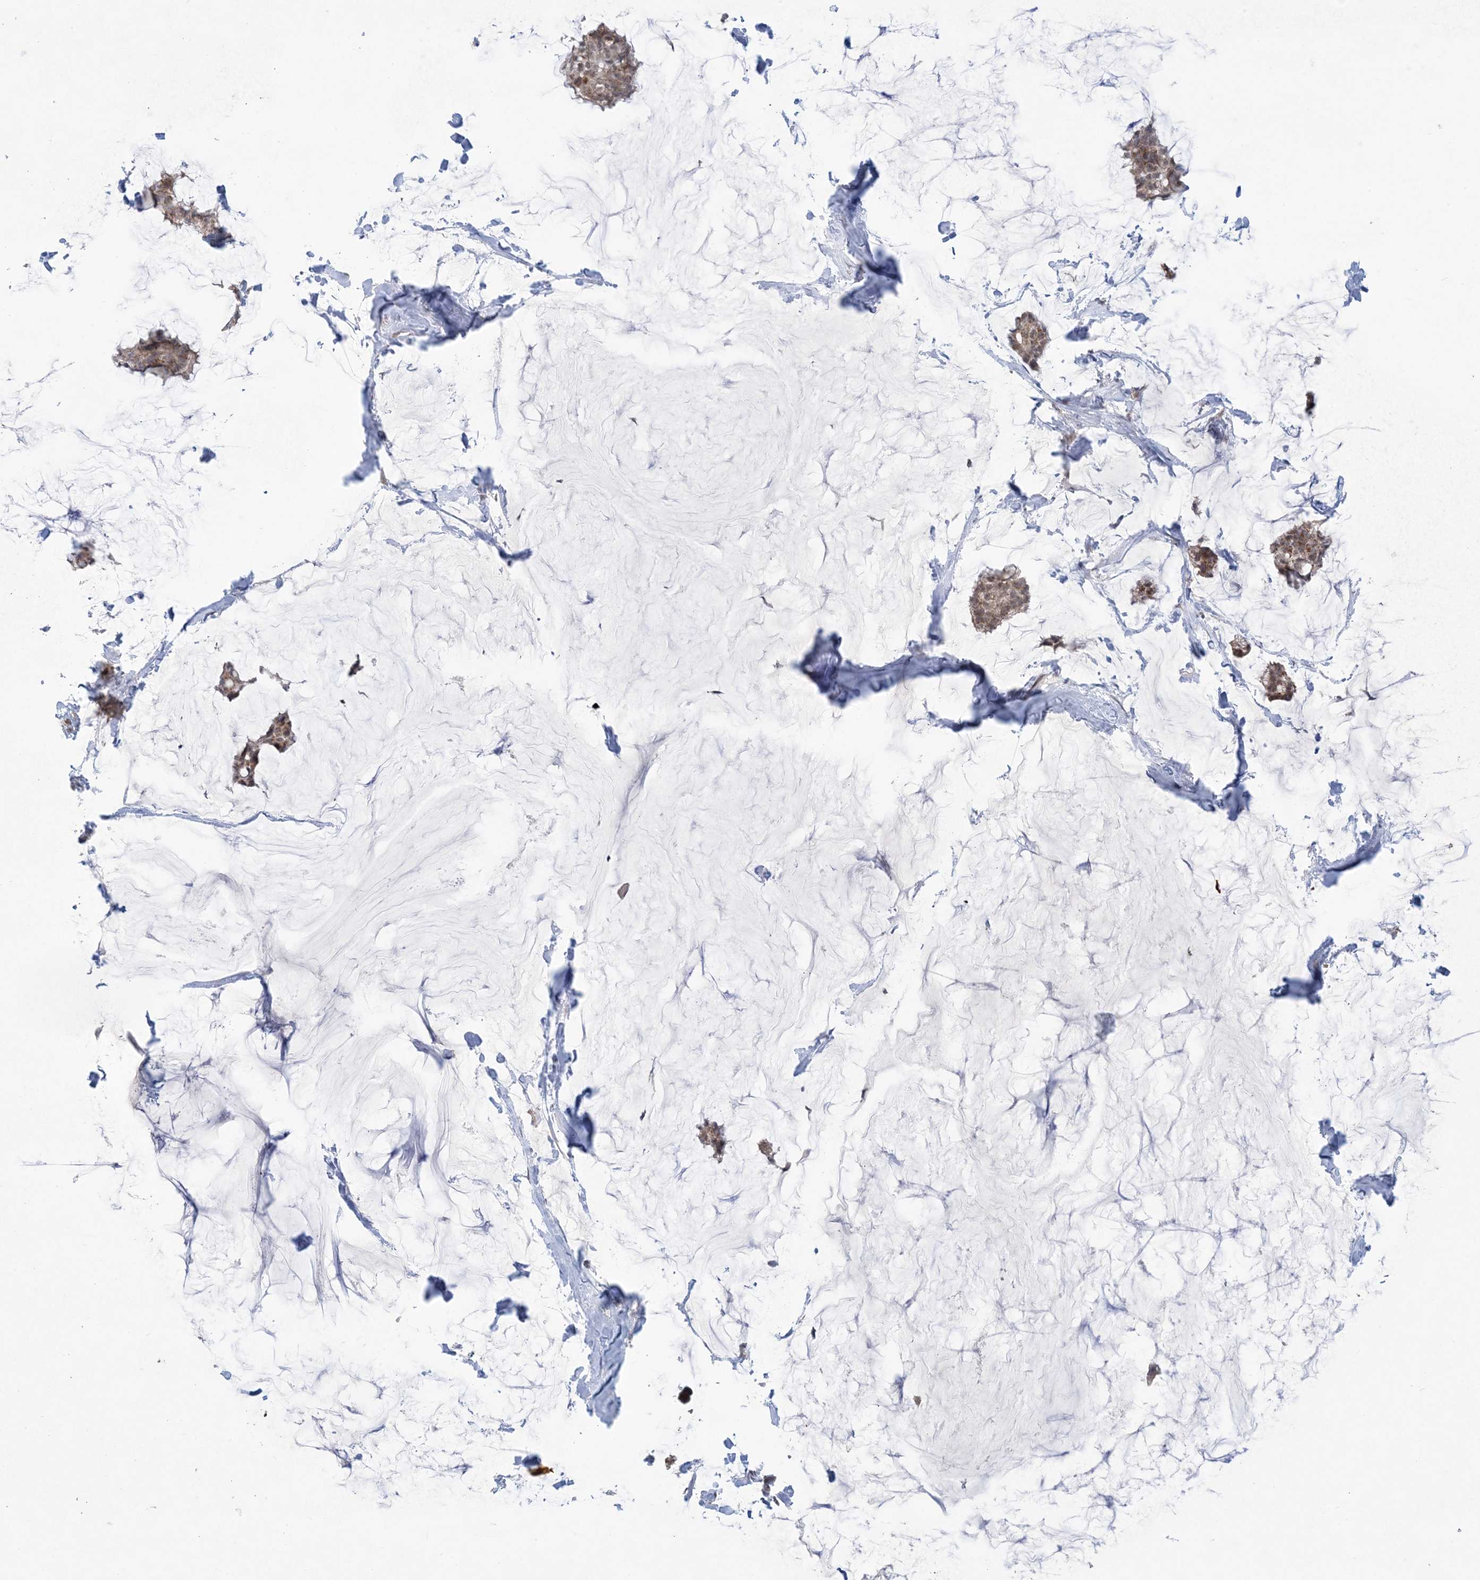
{"staining": {"intensity": "moderate", "quantity": ">75%", "location": "cytoplasmic/membranous"}, "tissue": "breast cancer", "cell_type": "Tumor cells", "image_type": "cancer", "snomed": [{"axis": "morphology", "description": "Duct carcinoma"}, {"axis": "topography", "description": "Breast"}], "caption": "IHC photomicrograph of neoplastic tissue: invasive ductal carcinoma (breast) stained using IHC reveals medium levels of moderate protein expression localized specifically in the cytoplasmic/membranous of tumor cells, appearing as a cytoplasmic/membranous brown color.", "gene": "TRMT10C", "patient": {"sex": "female", "age": 93}}